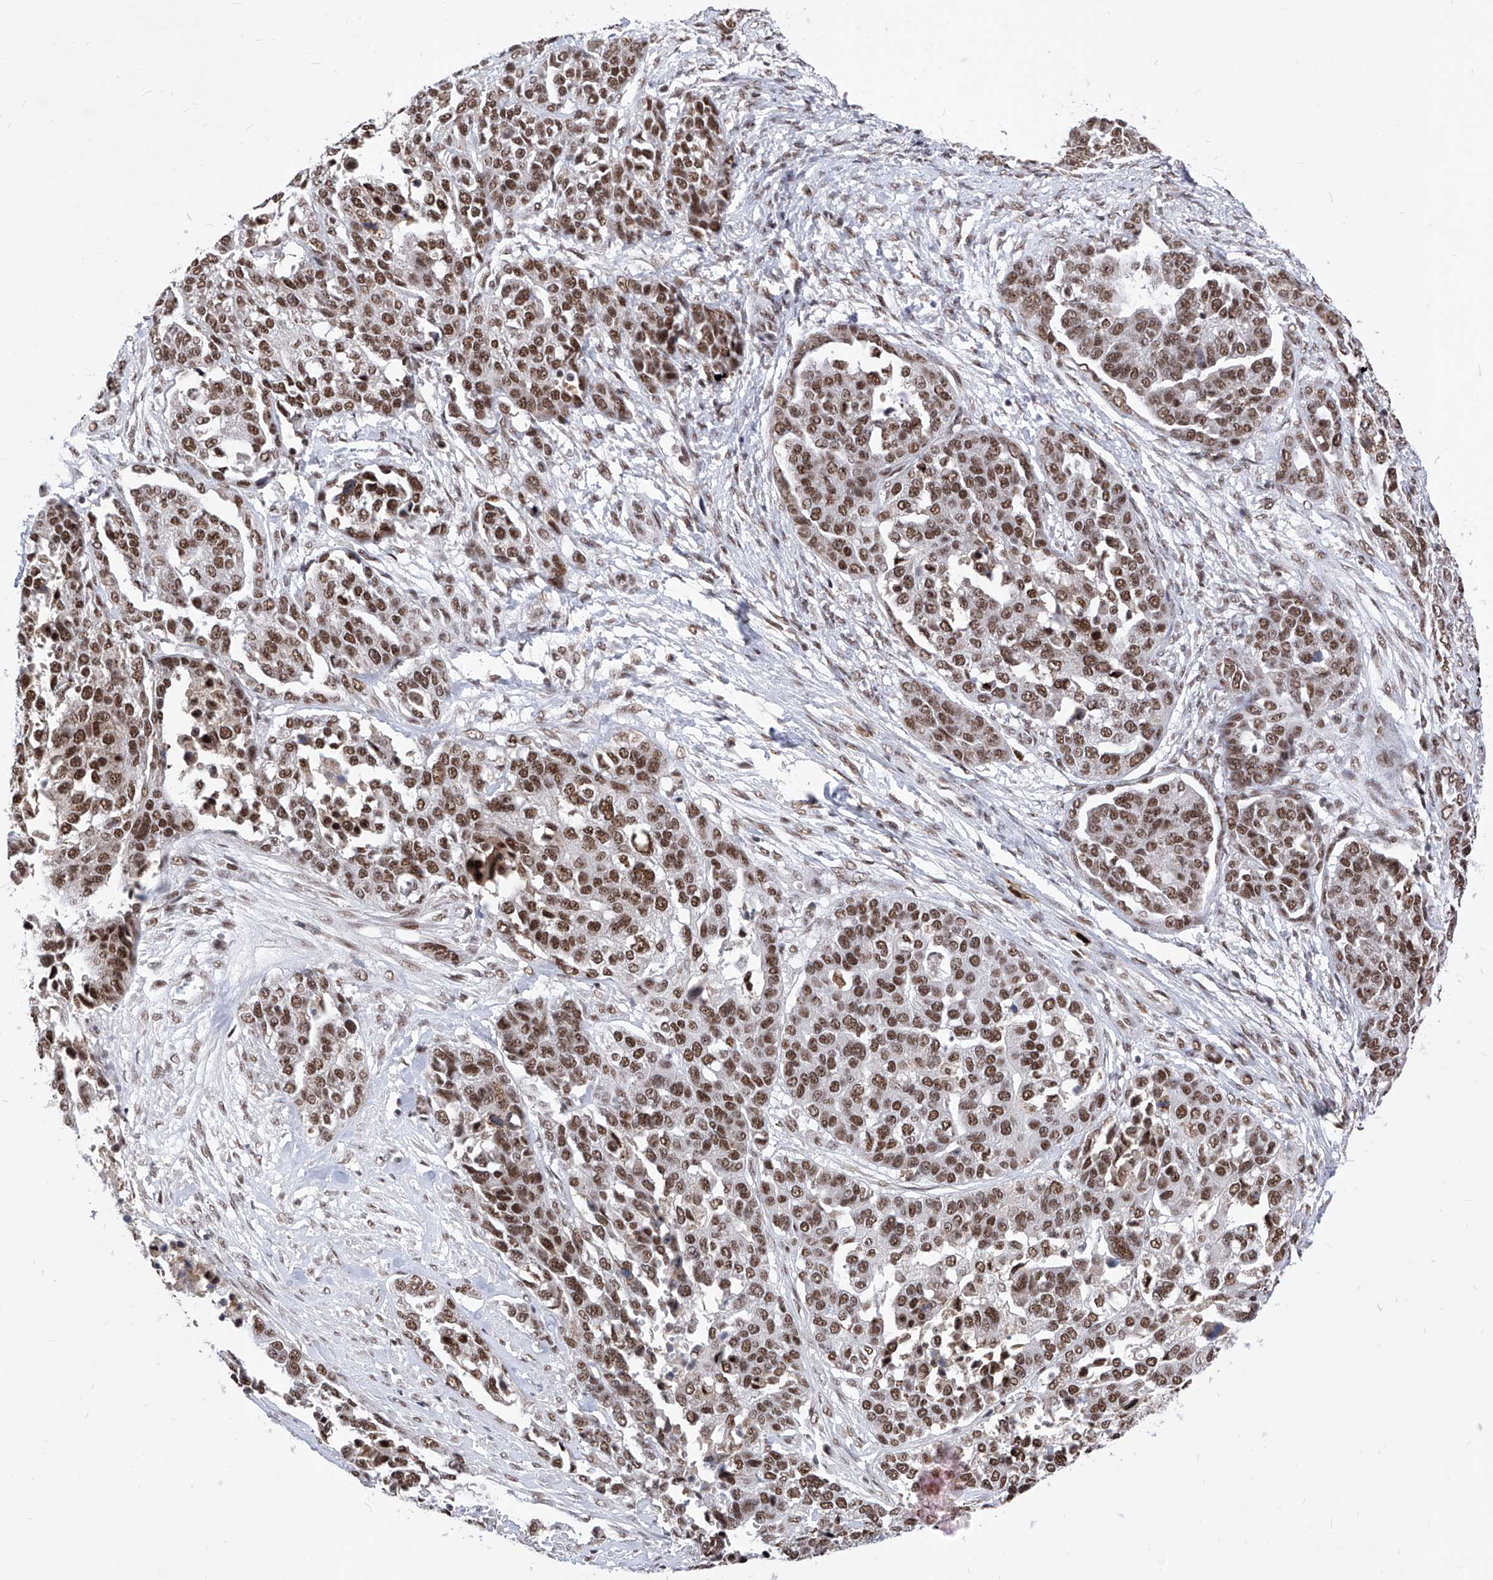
{"staining": {"intensity": "moderate", "quantity": ">75%", "location": "nuclear"}, "tissue": "ovarian cancer", "cell_type": "Tumor cells", "image_type": "cancer", "snomed": [{"axis": "morphology", "description": "Cystadenocarcinoma, serous, NOS"}, {"axis": "topography", "description": "Ovary"}], "caption": "Serous cystadenocarcinoma (ovarian) stained with a brown dye displays moderate nuclear positive positivity in about >75% of tumor cells.", "gene": "PHF5A", "patient": {"sex": "female", "age": 44}}